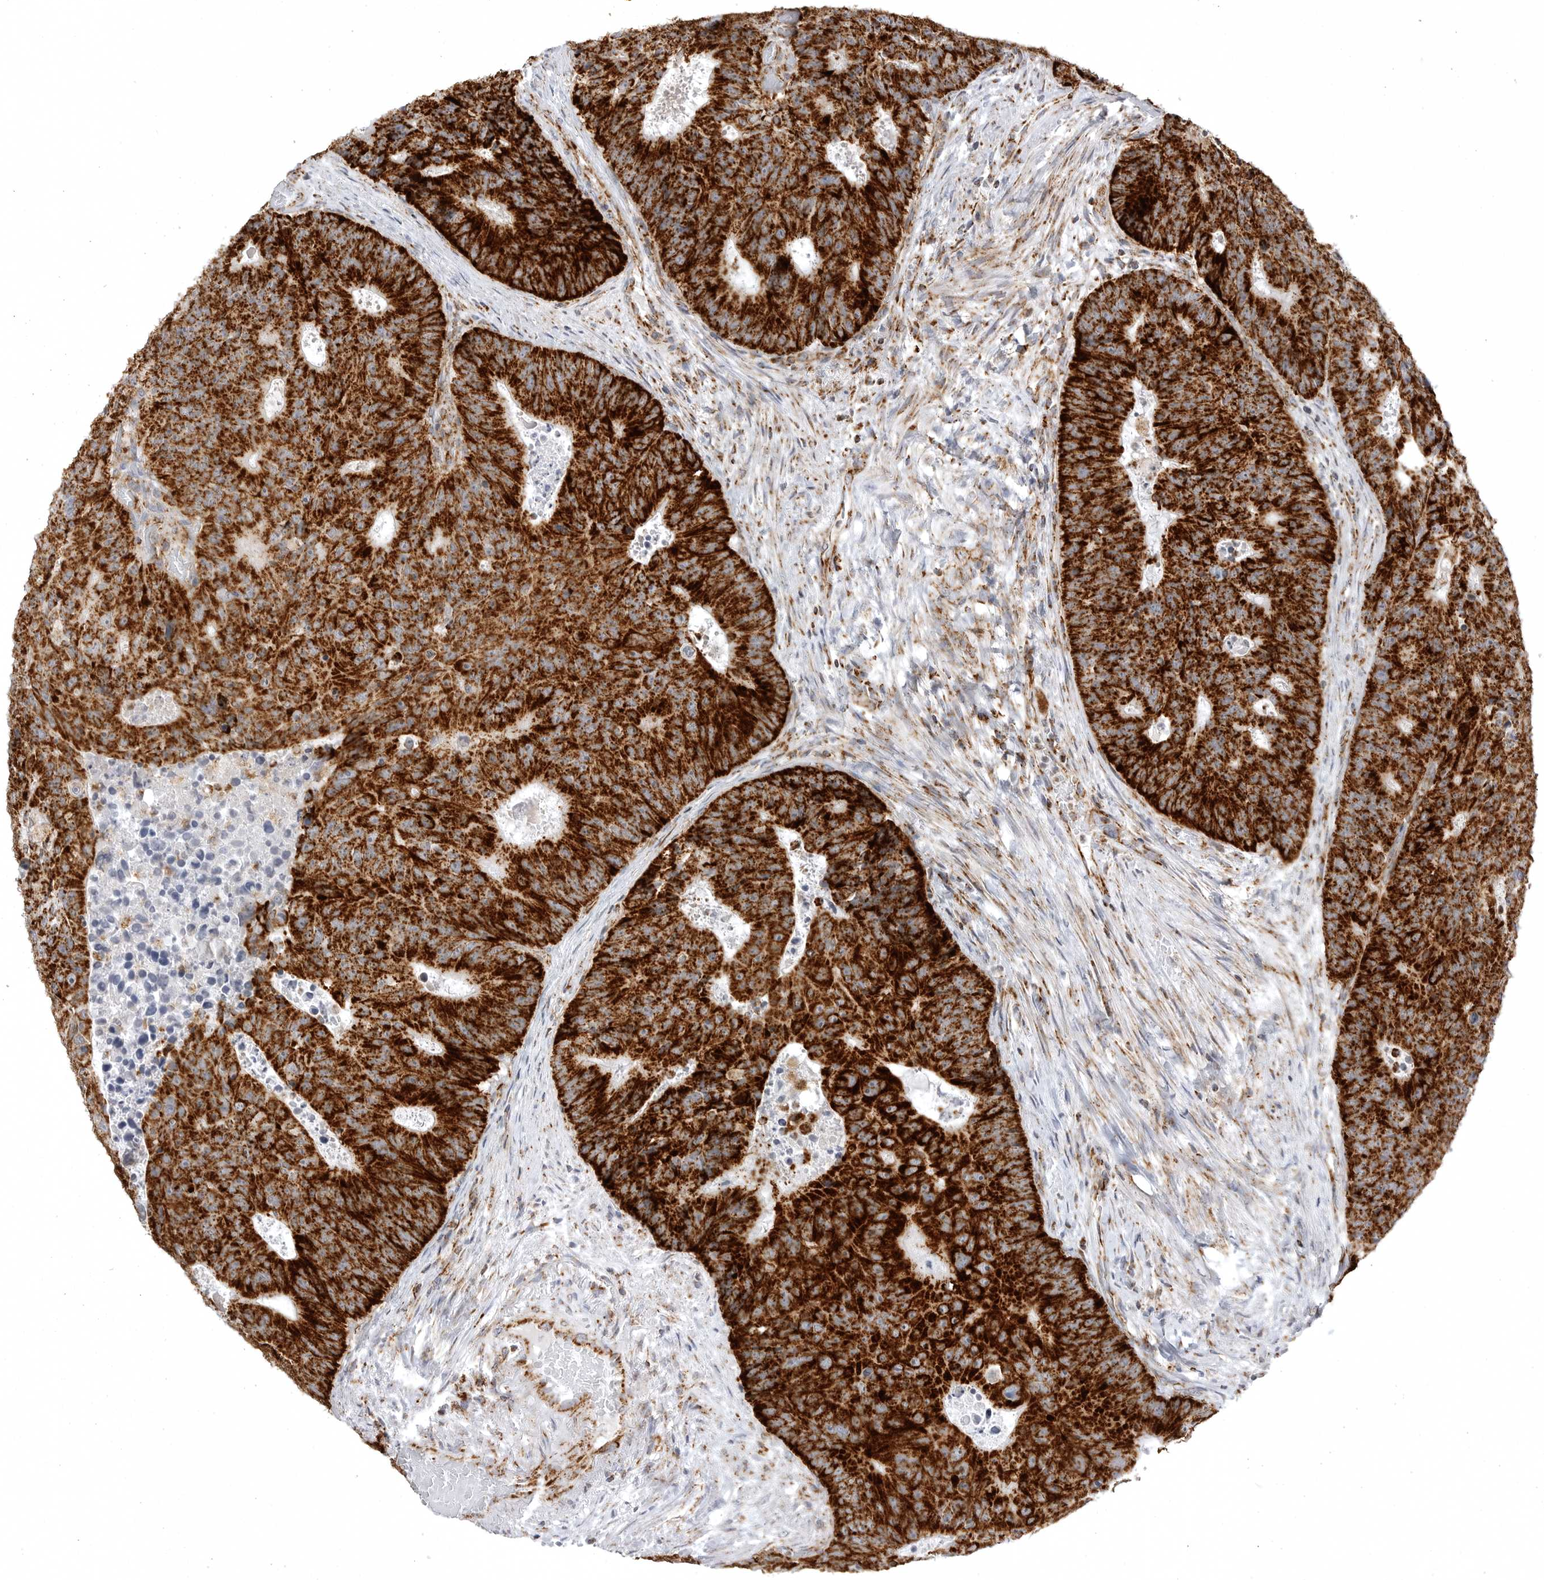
{"staining": {"intensity": "strong", "quantity": ">75%", "location": "cytoplasmic/membranous"}, "tissue": "colorectal cancer", "cell_type": "Tumor cells", "image_type": "cancer", "snomed": [{"axis": "morphology", "description": "Adenocarcinoma, NOS"}, {"axis": "topography", "description": "Colon"}], "caption": "This image reveals immunohistochemistry staining of human colorectal cancer (adenocarcinoma), with high strong cytoplasmic/membranous expression in approximately >75% of tumor cells.", "gene": "TUFM", "patient": {"sex": "male", "age": 87}}